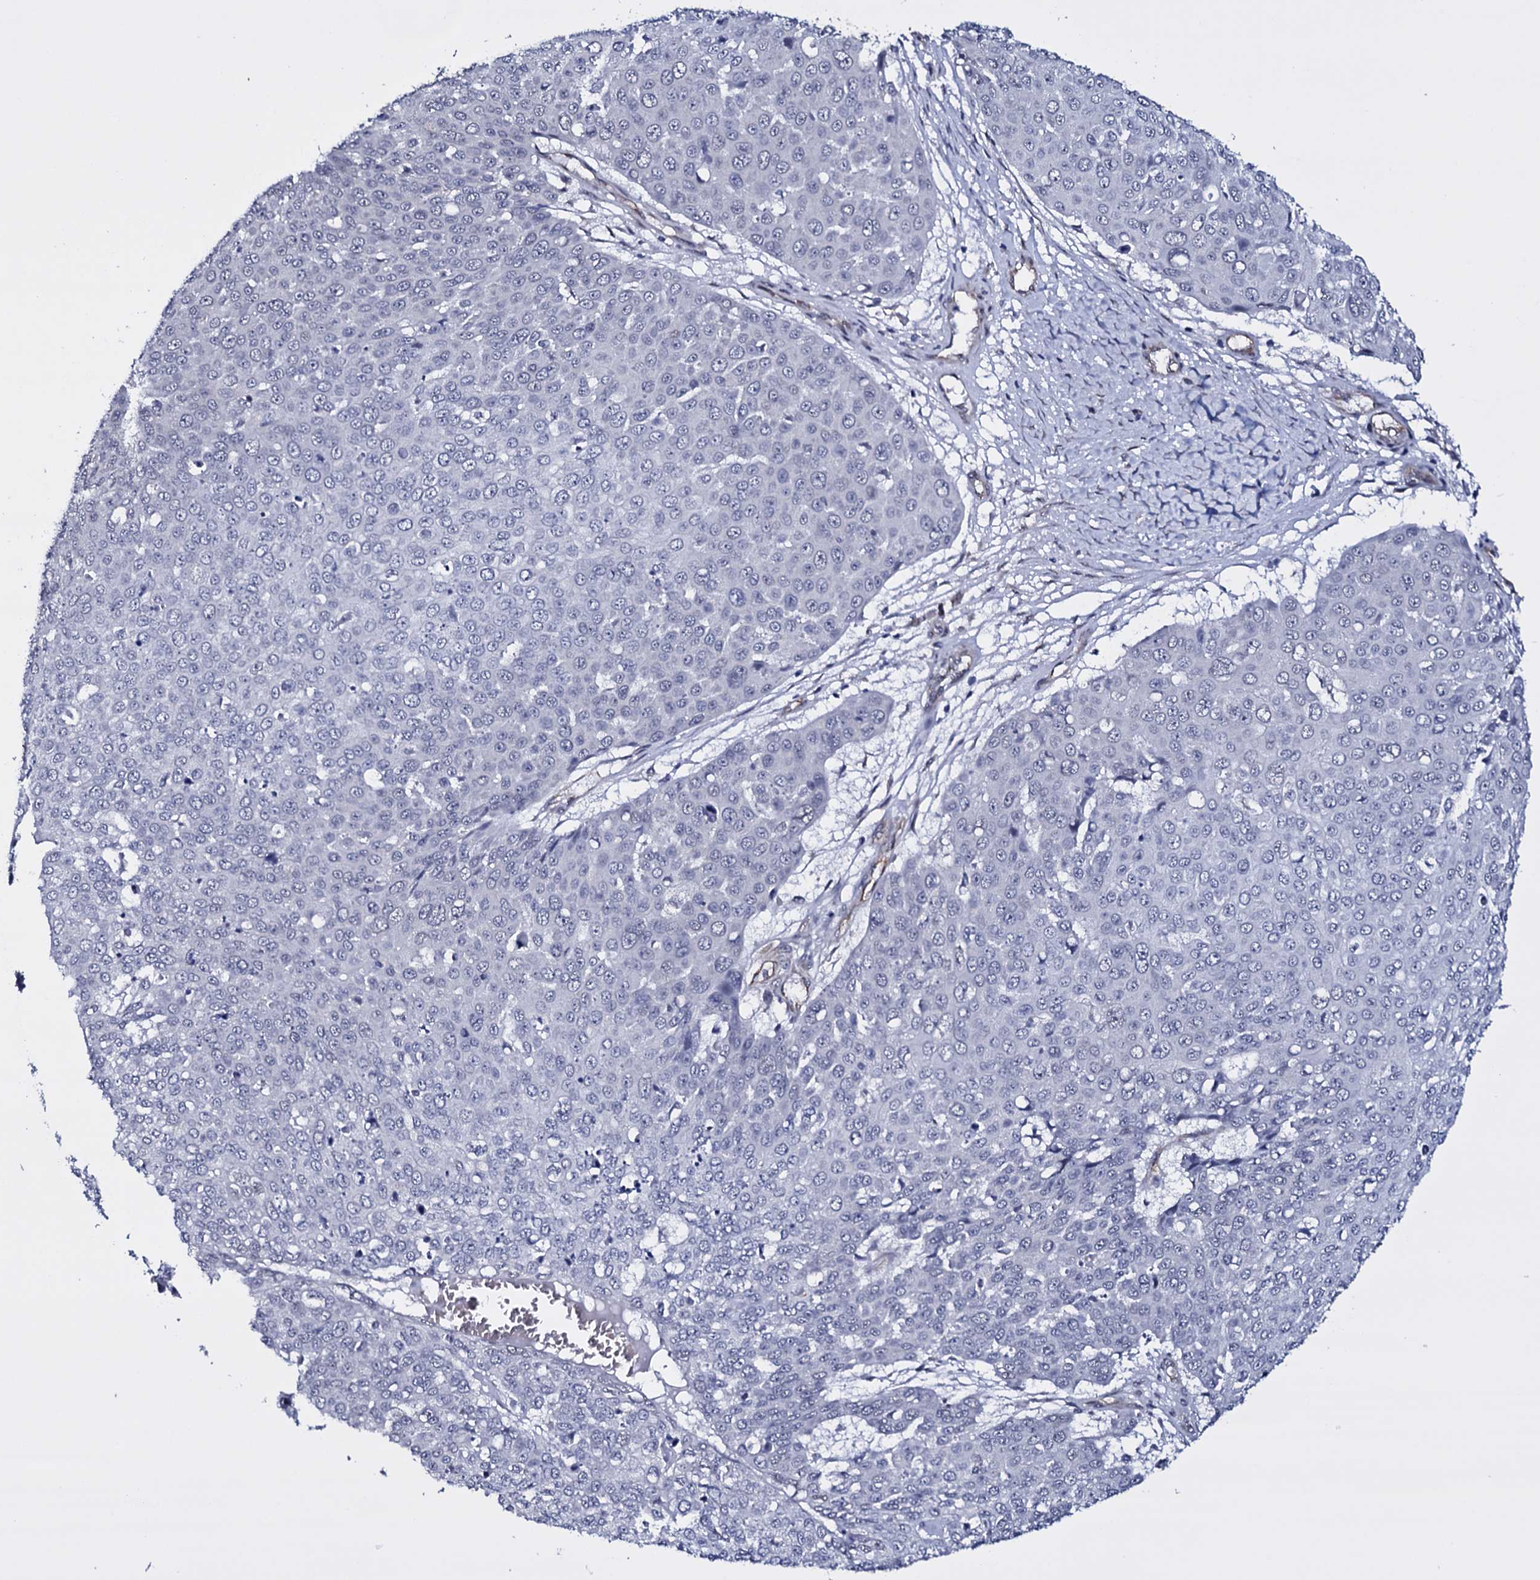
{"staining": {"intensity": "negative", "quantity": "none", "location": "none"}, "tissue": "skin cancer", "cell_type": "Tumor cells", "image_type": "cancer", "snomed": [{"axis": "morphology", "description": "Squamous cell carcinoma, NOS"}, {"axis": "topography", "description": "Skin"}], "caption": "DAB (3,3'-diaminobenzidine) immunohistochemical staining of skin squamous cell carcinoma exhibits no significant staining in tumor cells.", "gene": "GAREM1", "patient": {"sex": "male", "age": 71}}